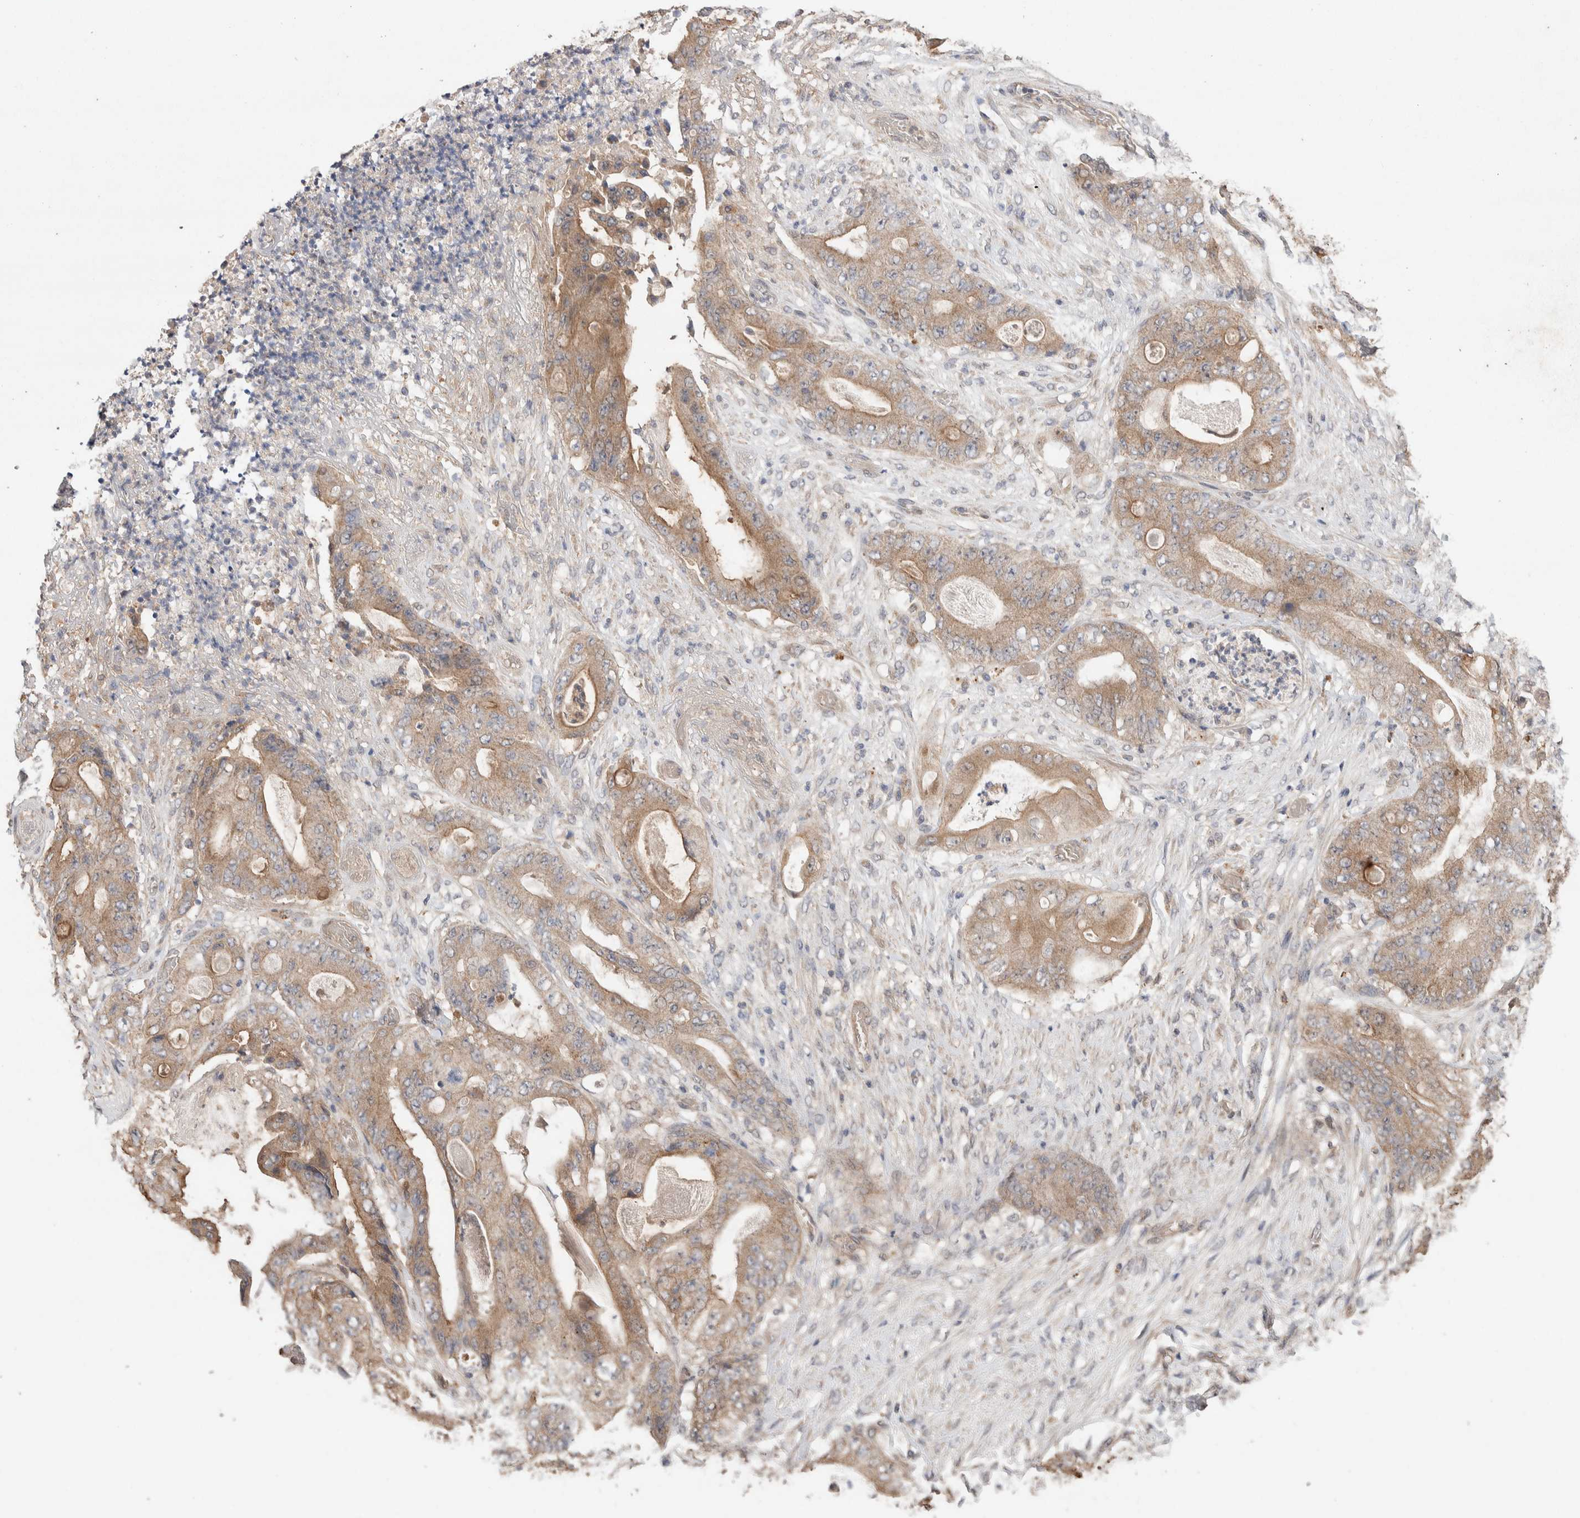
{"staining": {"intensity": "weak", "quantity": ">75%", "location": "cytoplasmic/membranous"}, "tissue": "stomach cancer", "cell_type": "Tumor cells", "image_type": "cancer", "snomed": [{"axis": "morphology", "description": "Adenocarcinoma, NOS"}, {"axis": "topography", "description": "Stomach"}], "caption": "Protein staining demonstrates weak cytoplasmic/membranous staining in about >75% of tumor cells in adenocarcinoma (stomach).", "gene": "KCNJ5", "patient": {"sex": "female", "age": 73}}